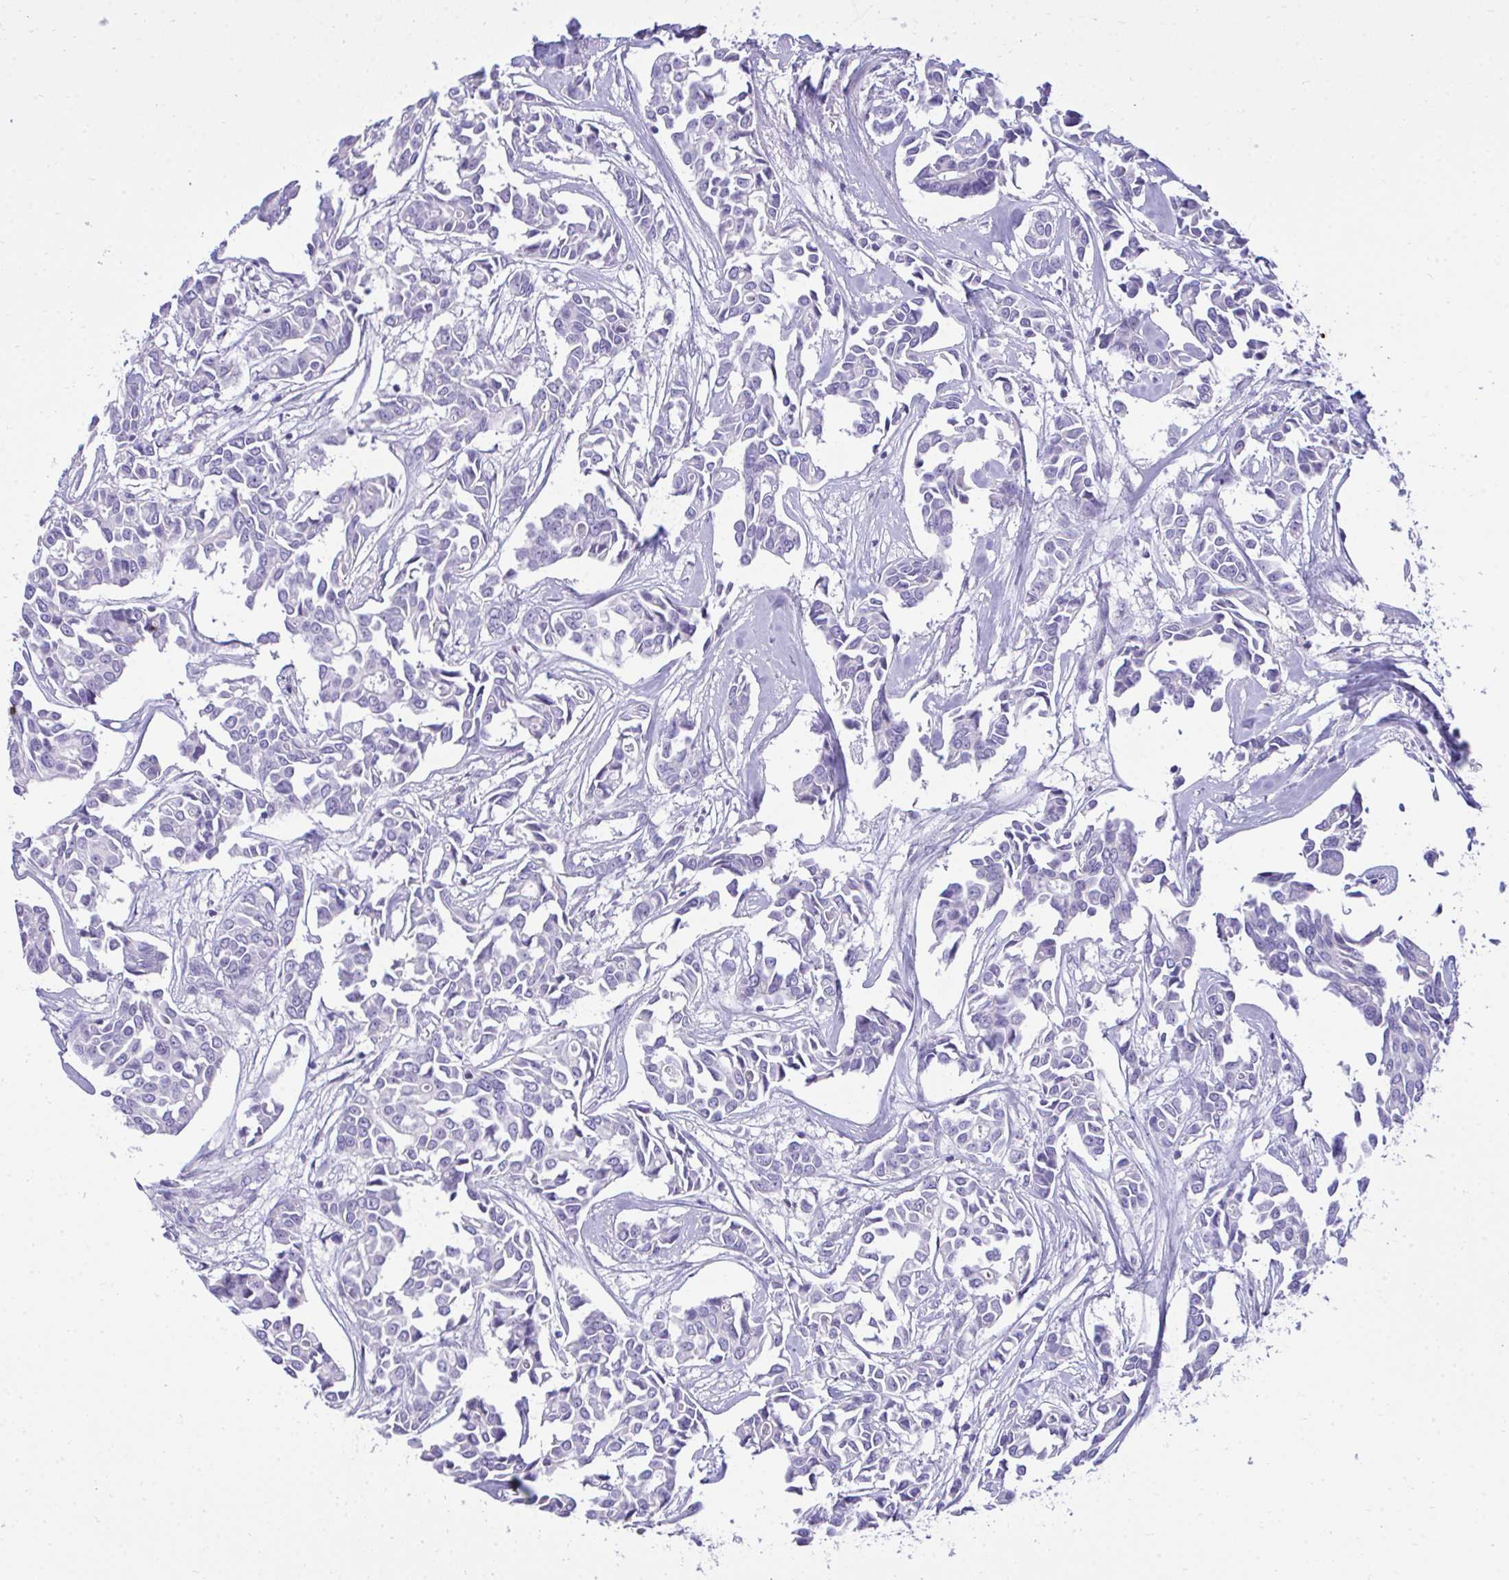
{"staining": {"intensity": "negative", "quantity": "none", "location": "none"}, "tissue": "breast cancer", "cell_type": "Tumor cells", "image_type": "cancer", "snomed": [{"axis": "morphology", "description": "Duct carcinoma"}, {"axis": "topography", "description": "Breast"}], "caption": "IHC image of neoplastic tissue: human breast cancer stained with DAB (3,3'-diaminobenzidine) demonstrates no significant protein staining in tumor cells.", "gene": "TMCO5A", "patient": {"sex": "female", "age": 54}}